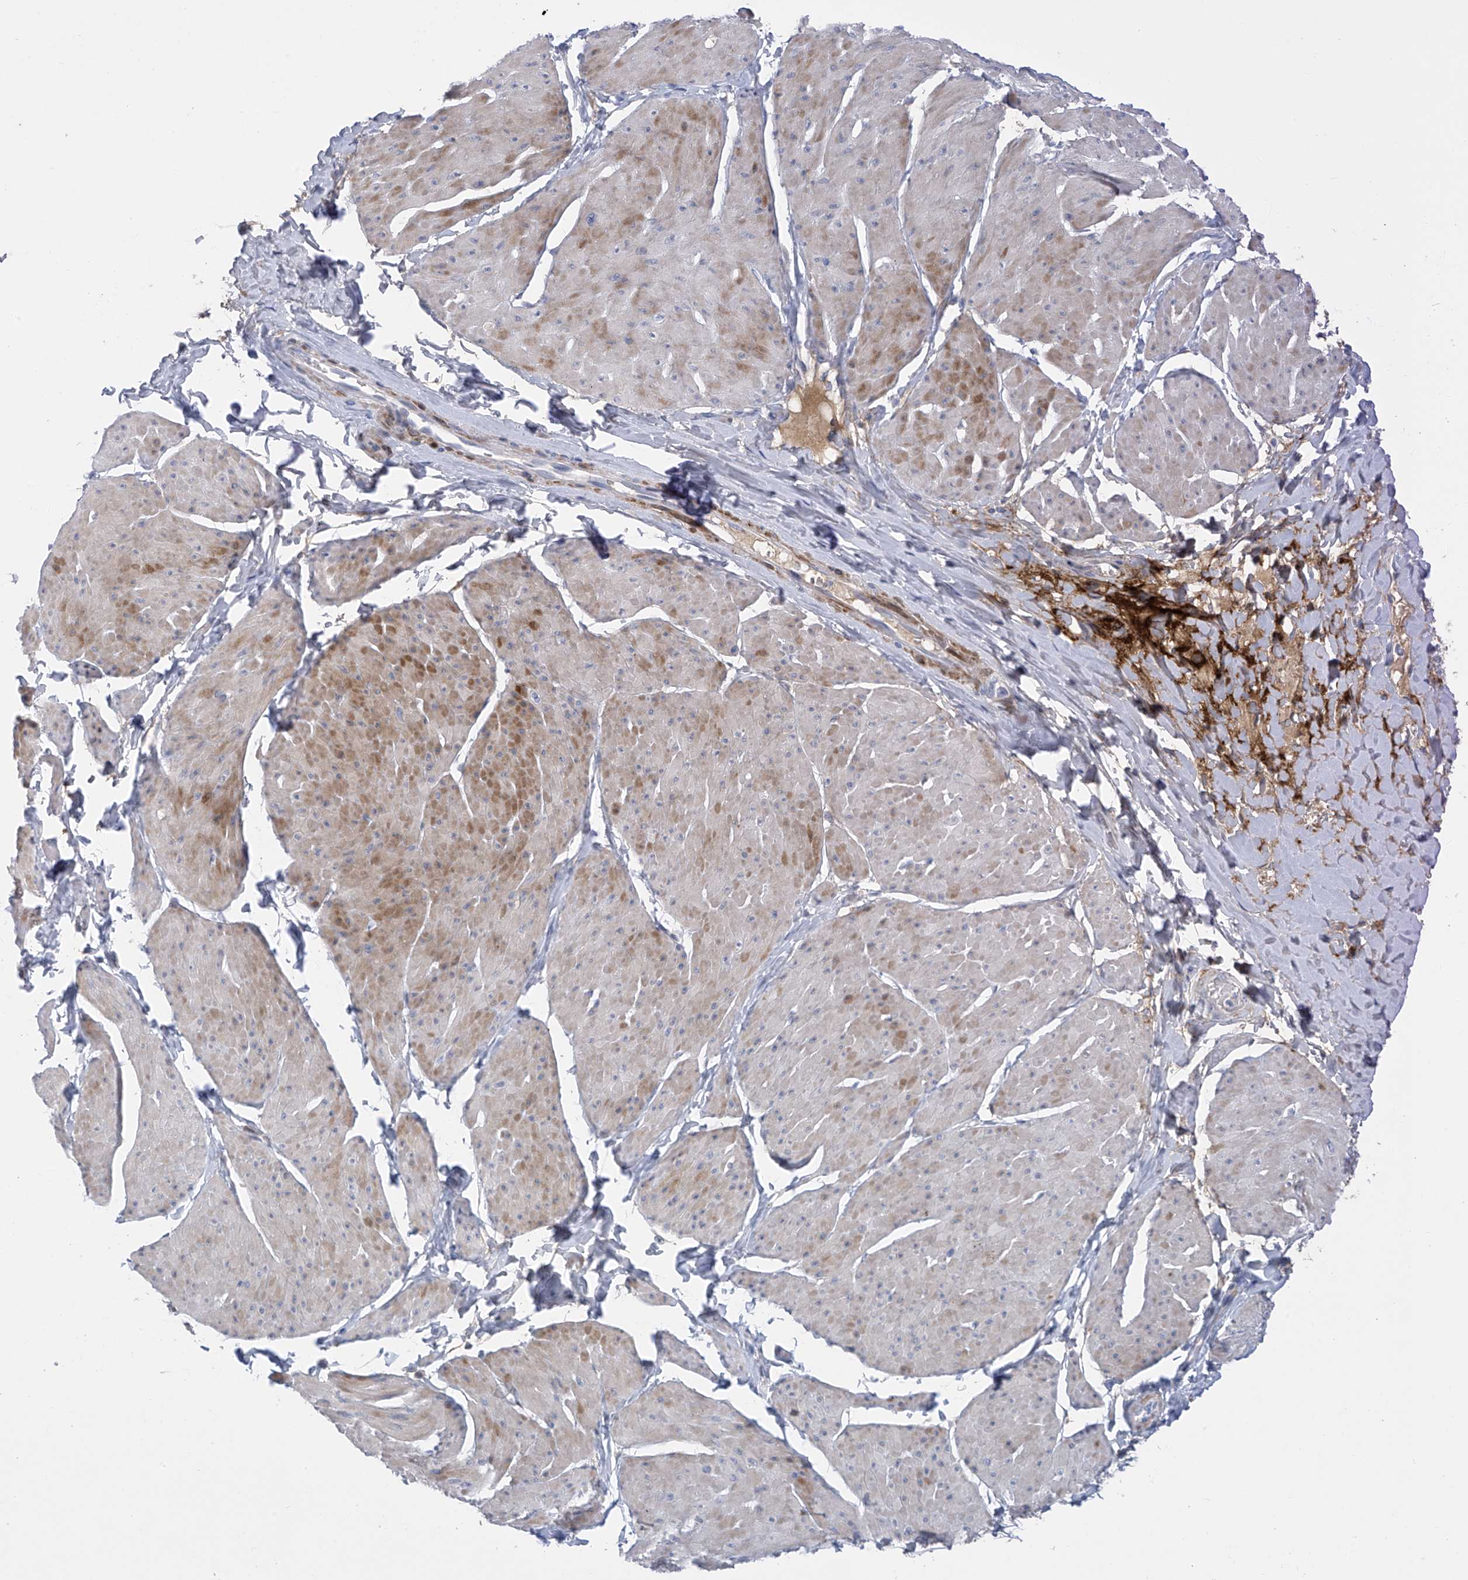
{"staining": {"intensity": "moderate", "quantity": "<25%", "location": "cytoplasmic/membranous"}, "tissue": "smooth muscle", "cell_type": "Smooth muscle cells", "image_type": "normal", "snomed": [{"axis": "morphology", "description": "Urothelial carcinoma, High grade"}, {"axis": "topography", "description": "Urinary bladder"}], "caption": "A brown stain labels moderate cytoplasmic/membranous expression of a protein in smooth muscle cells of unremarkable smooth muscle. The protein of interest is shown in brown color, while the nuclei are stained blue.", "gene": "SLCO4A1", "patient": {"sex": "male", "age": 46}}